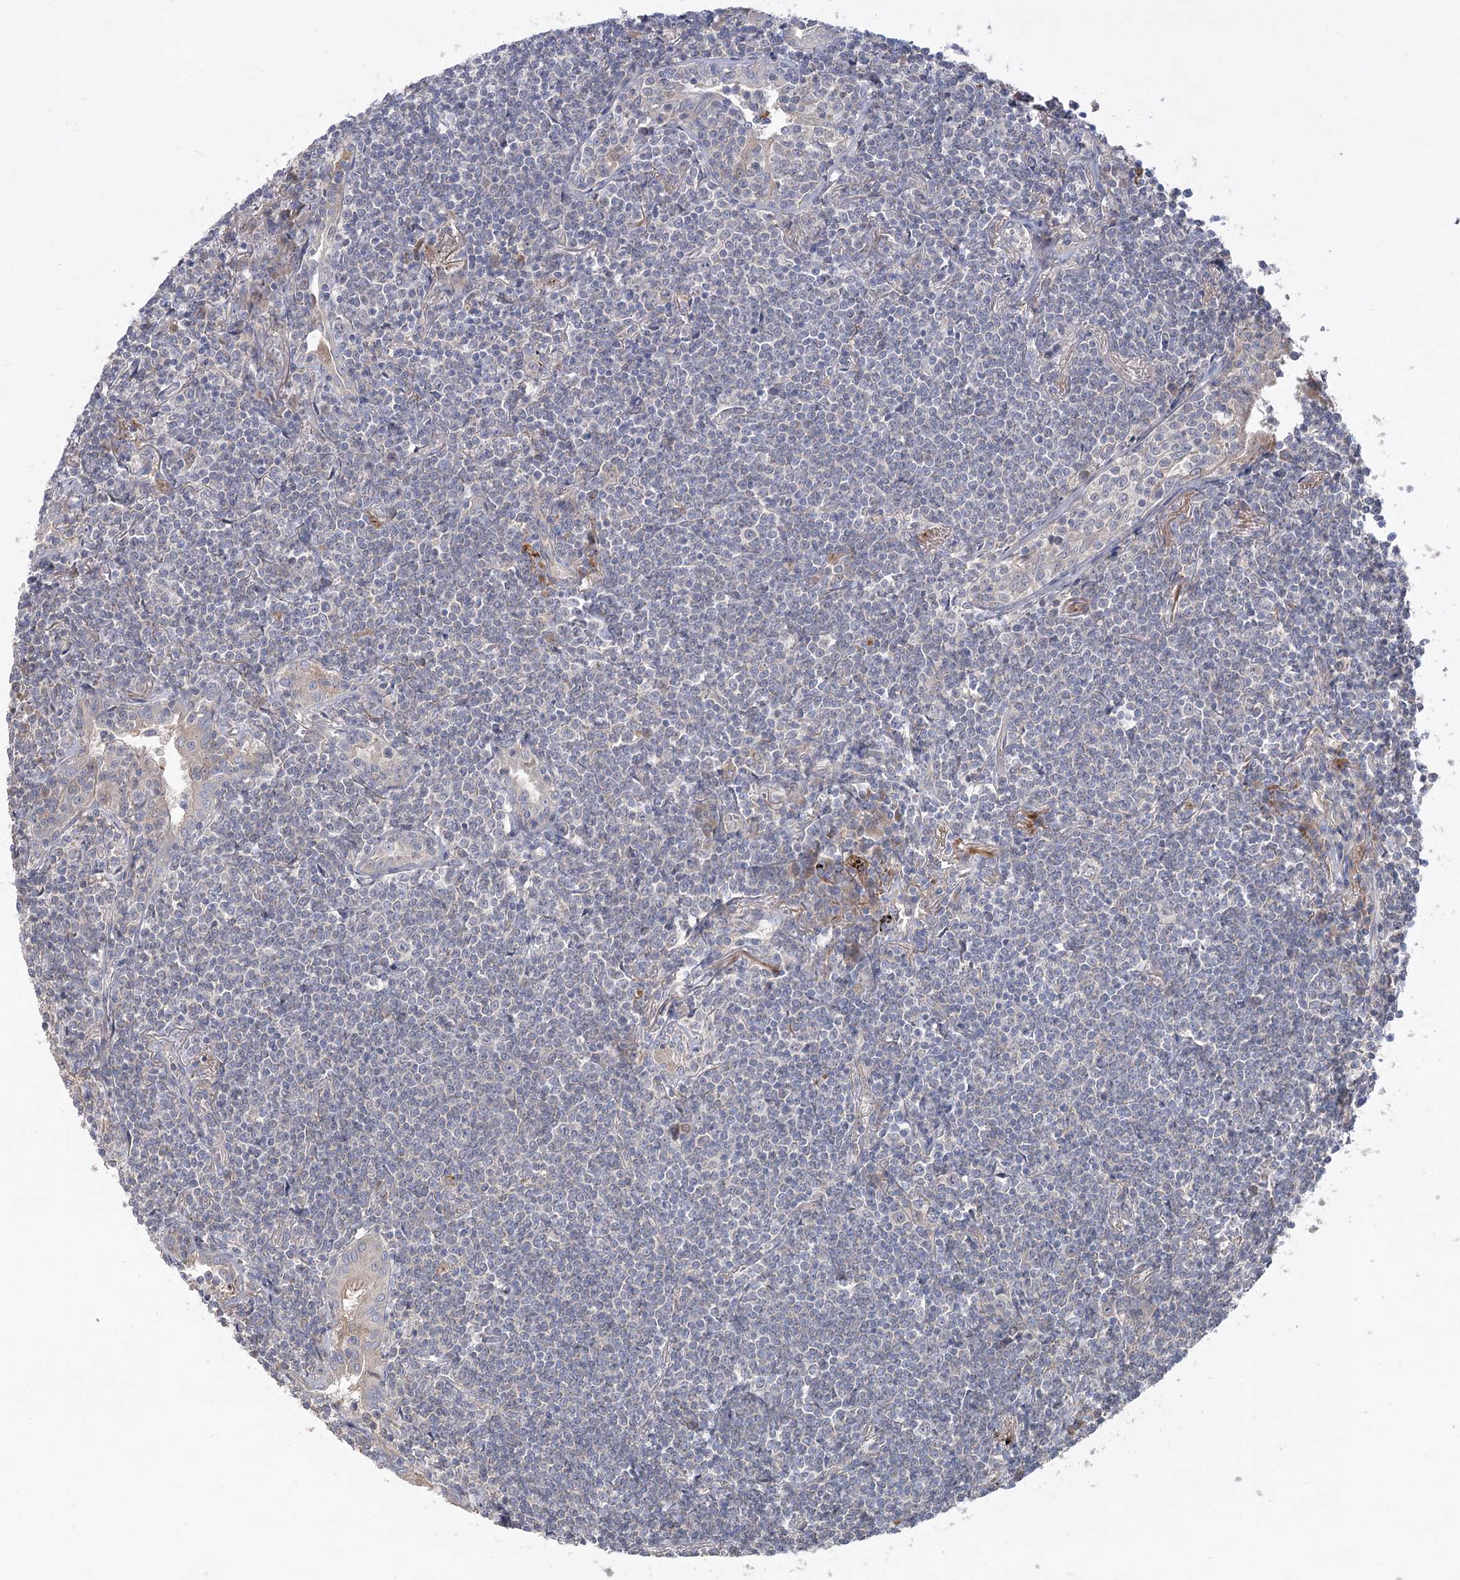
{"staining": {"intensity": "negative", "quantity": "none", "location": "none"}, "tissue": "lymphoma", "cell_type": "Tumor cells", "image_type": "cancer", "snomed": [{"axis": "morphology", "description": "Malignant lymphoma, non-Hodgkin's type, Low grade"}, {"axis": "topography", "description": "Lung"}], "caption": "Tumor cells show no significant protein positivity in low-grade malignant lymphoma, non-Hodgkin's type. (DAB IHC visualized using brightfield microscopy, high magnification).", "gene": "RIN2", "patient": {"sex": "female", "age": 71}}